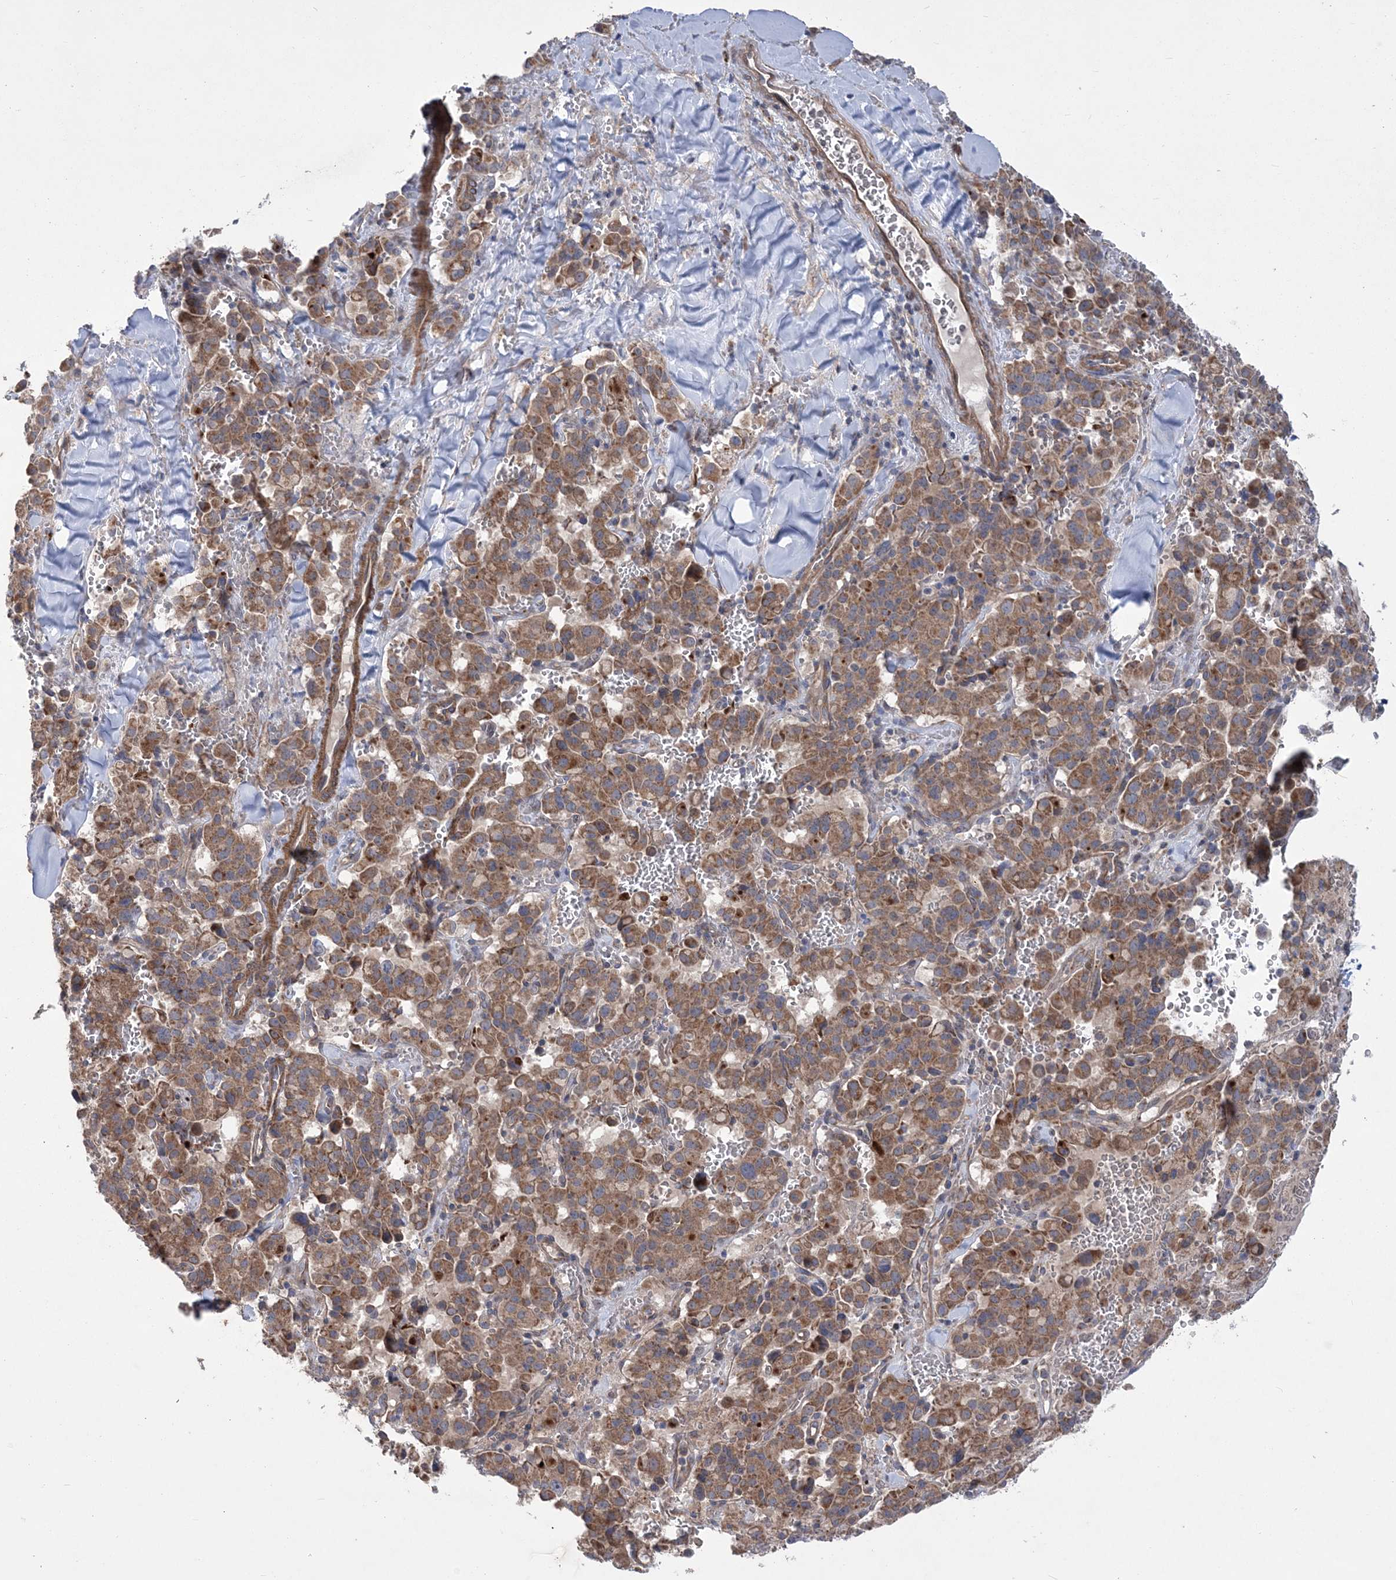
{"staining": {"intensity": "moderate", "quantity": ">75%", "location": "cytoplasmic/membranous"}, "tissue": "pancreatic cancer", "cell_type": "Tumor cells", "image_type": "cancer", "snomed": [{"axis": "morphology", "description": "Adenocarcinoma, NOS"}, {"axis": "topography", "description": "Pancreas"}], "caption": "The immunohistochemical stain labels moderate cytoplasmic/membranous expression in tumor cells of pancreatic adenocarcinoma tissue.", "gene": "MTRF1L", "patient": {"sex": "male", "age": 65}}